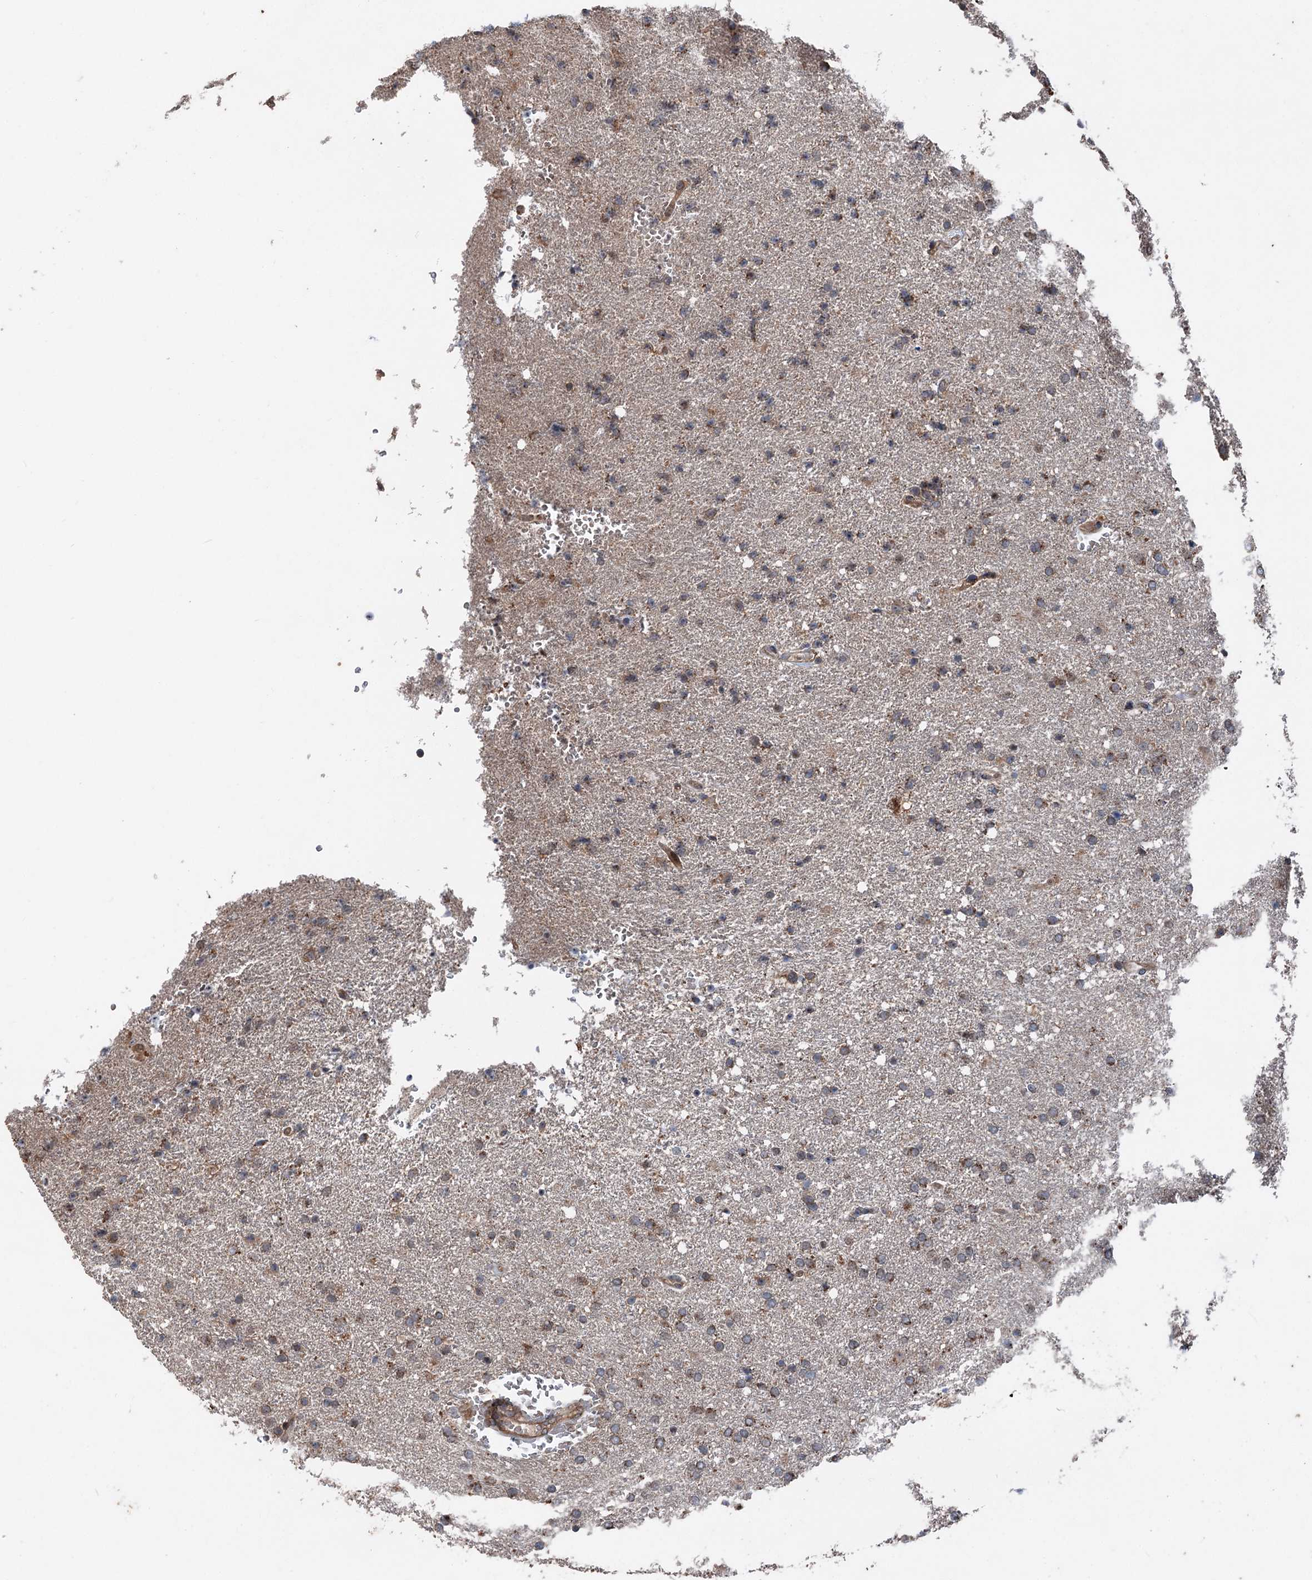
{"staining": {"intensity": "moderate", "quantity": "25%-75%", "location": "cytoplasmic/membranous"}, "tissue": "glioma", "cell_type": "Tumor cells", "image_type": "cancer", "snomed": [{"axis": "morphology", "description": "Glioma, malignant, High grade"}, {"axis": "topography", "description": "Brain"}], "caption": "Glioma tissue exhibits moderate cytoplasmic/membranous positivity in approximately 25%-75% of tumor cells", "gene": "DDIAS", "patient": {"sex": "male", "age": 72}}